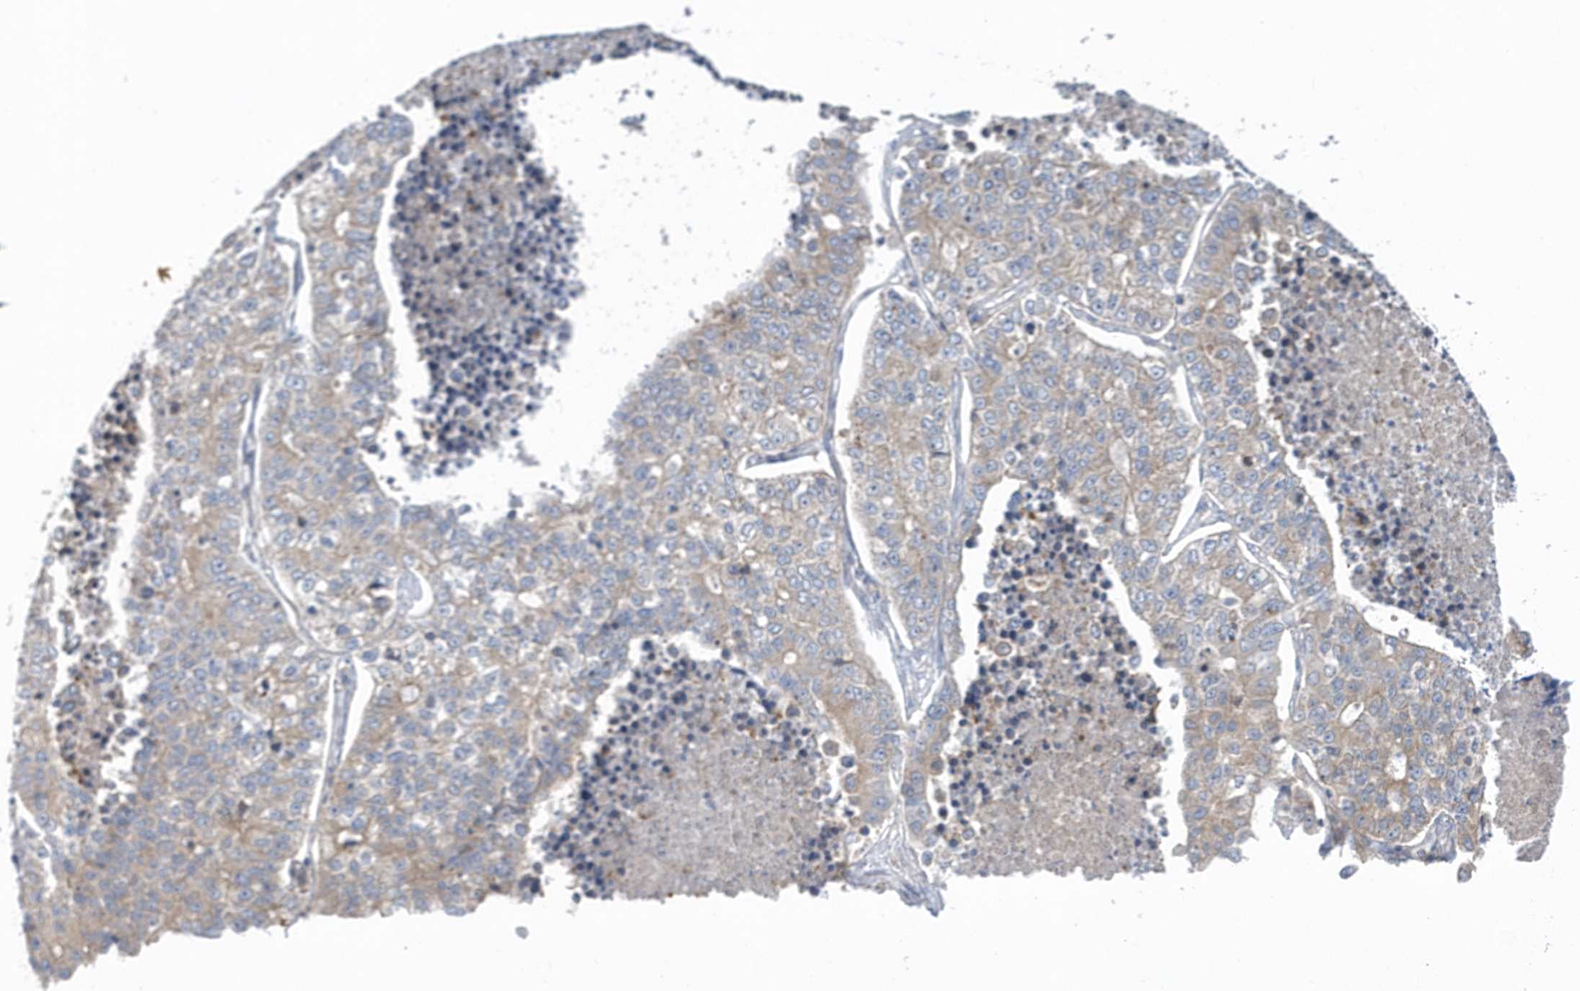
{"staining": {"intensity": "negative", "quantity": "none", "location": "none"}, "tissue": "lung cancer", "cell_type": "Tumor cells", "image_type": "cancer", "snomed": [{"axis": "morphology", "description": "Adenocarcinoma, NOS"}, {"axis": "topography", "description": "Lung"}], "caption": "An immunohistochemistry photomicrograph of adenocarcinoma (lung) is shown. There is no staining in tumor cells of adenocarcinoma (lung).", "gene": "EIF3C", "patient": {"sex": "male", "age": 49}}